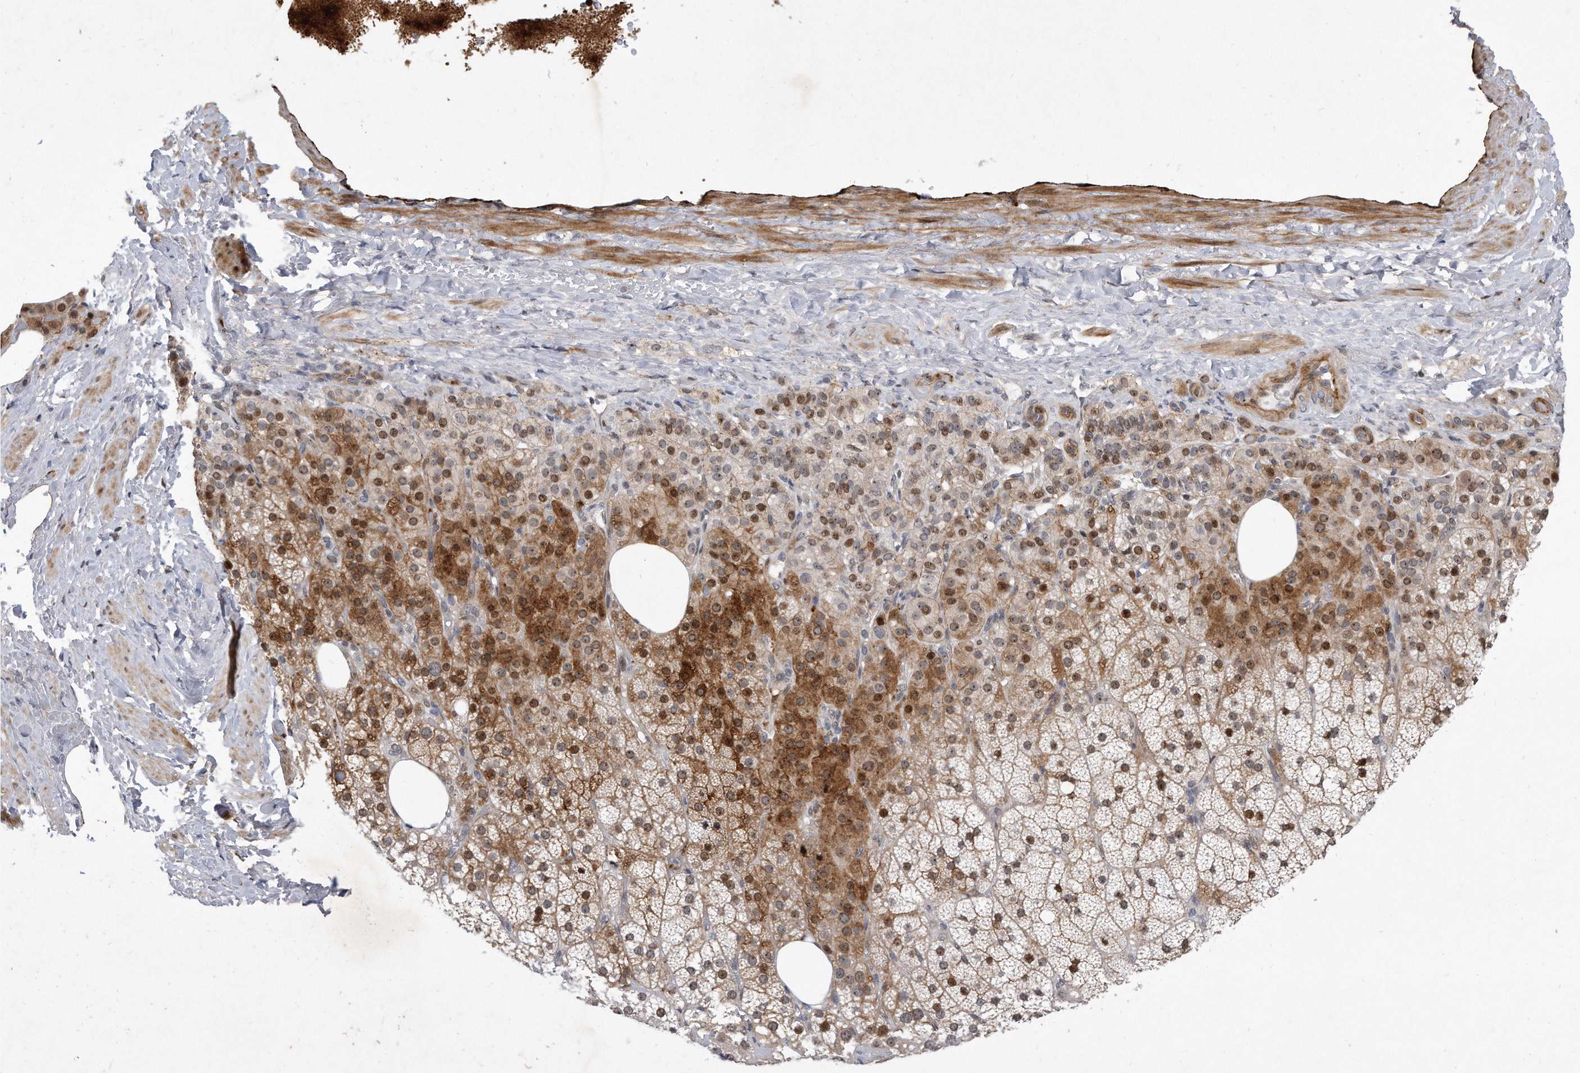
{"staining": {"intensity": "strong", "quantity": "25%-75%", "location": "cytoplasmic/membranous,nuclear"}, "tissue": "adrenal gland", "cell_type": "Glandular cells", "image_type": "normal", "snomed": [{"axis": "morphology", "description": "Normal tissue, NOS"}, {"axis": "topography", "description": "Adrenal gland"}], "caption": "The photomicrograph displays staining of unremarkable adrenal gland, revealing strong cytoplasmic/membranous,nuclear protein staining (brown color) within glandular cells. Immunohistochemistry (ihc) stains the protein of interest in brown and the nuclei are stained blue.", "gene": "PGBD2", "patient": {"sex": "female", "age": 59}}